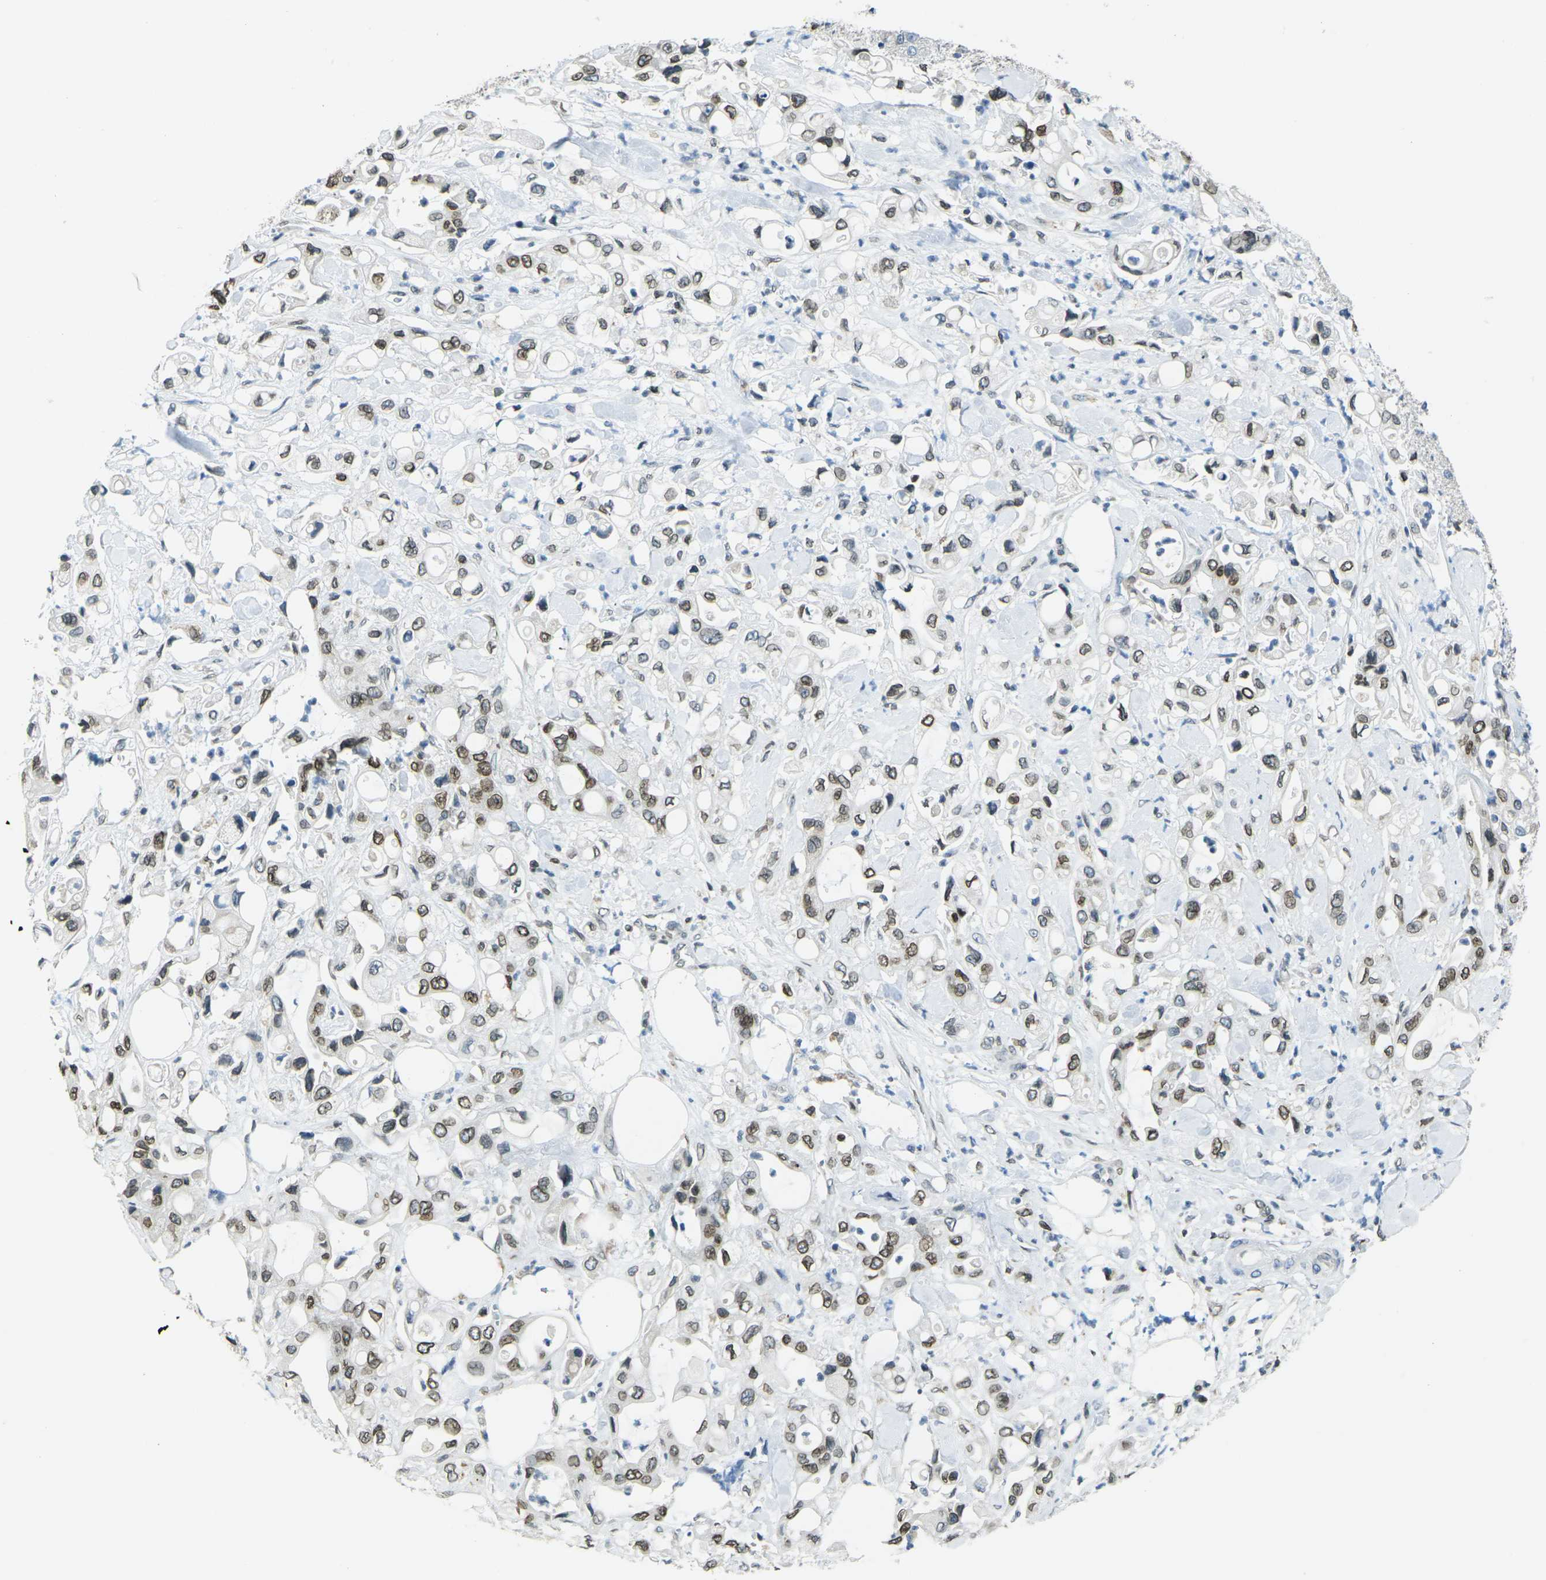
{"staining": {"intensity": "moderate", "quantity": ">75%", "location": "cytoplasmic/membranous,nuclear"}, "tissue": "pancreatic cancer", "cell_type": "Tumor cells", "image_type": "cancer", "snomed": [{"axis": "morphology", "description": "Adenocarcinoma, NOS"}, {"axis": "topography", "description": "Pancreas"}], "caption": "IHC of pancreatic cancer demonstrates medium levels of moderate cytoplasmic/membranous and nuclear expression in approximately >75% of tumor cells.", "gene": "BRDT", "patient": {"sex": "male", "age": 70}}